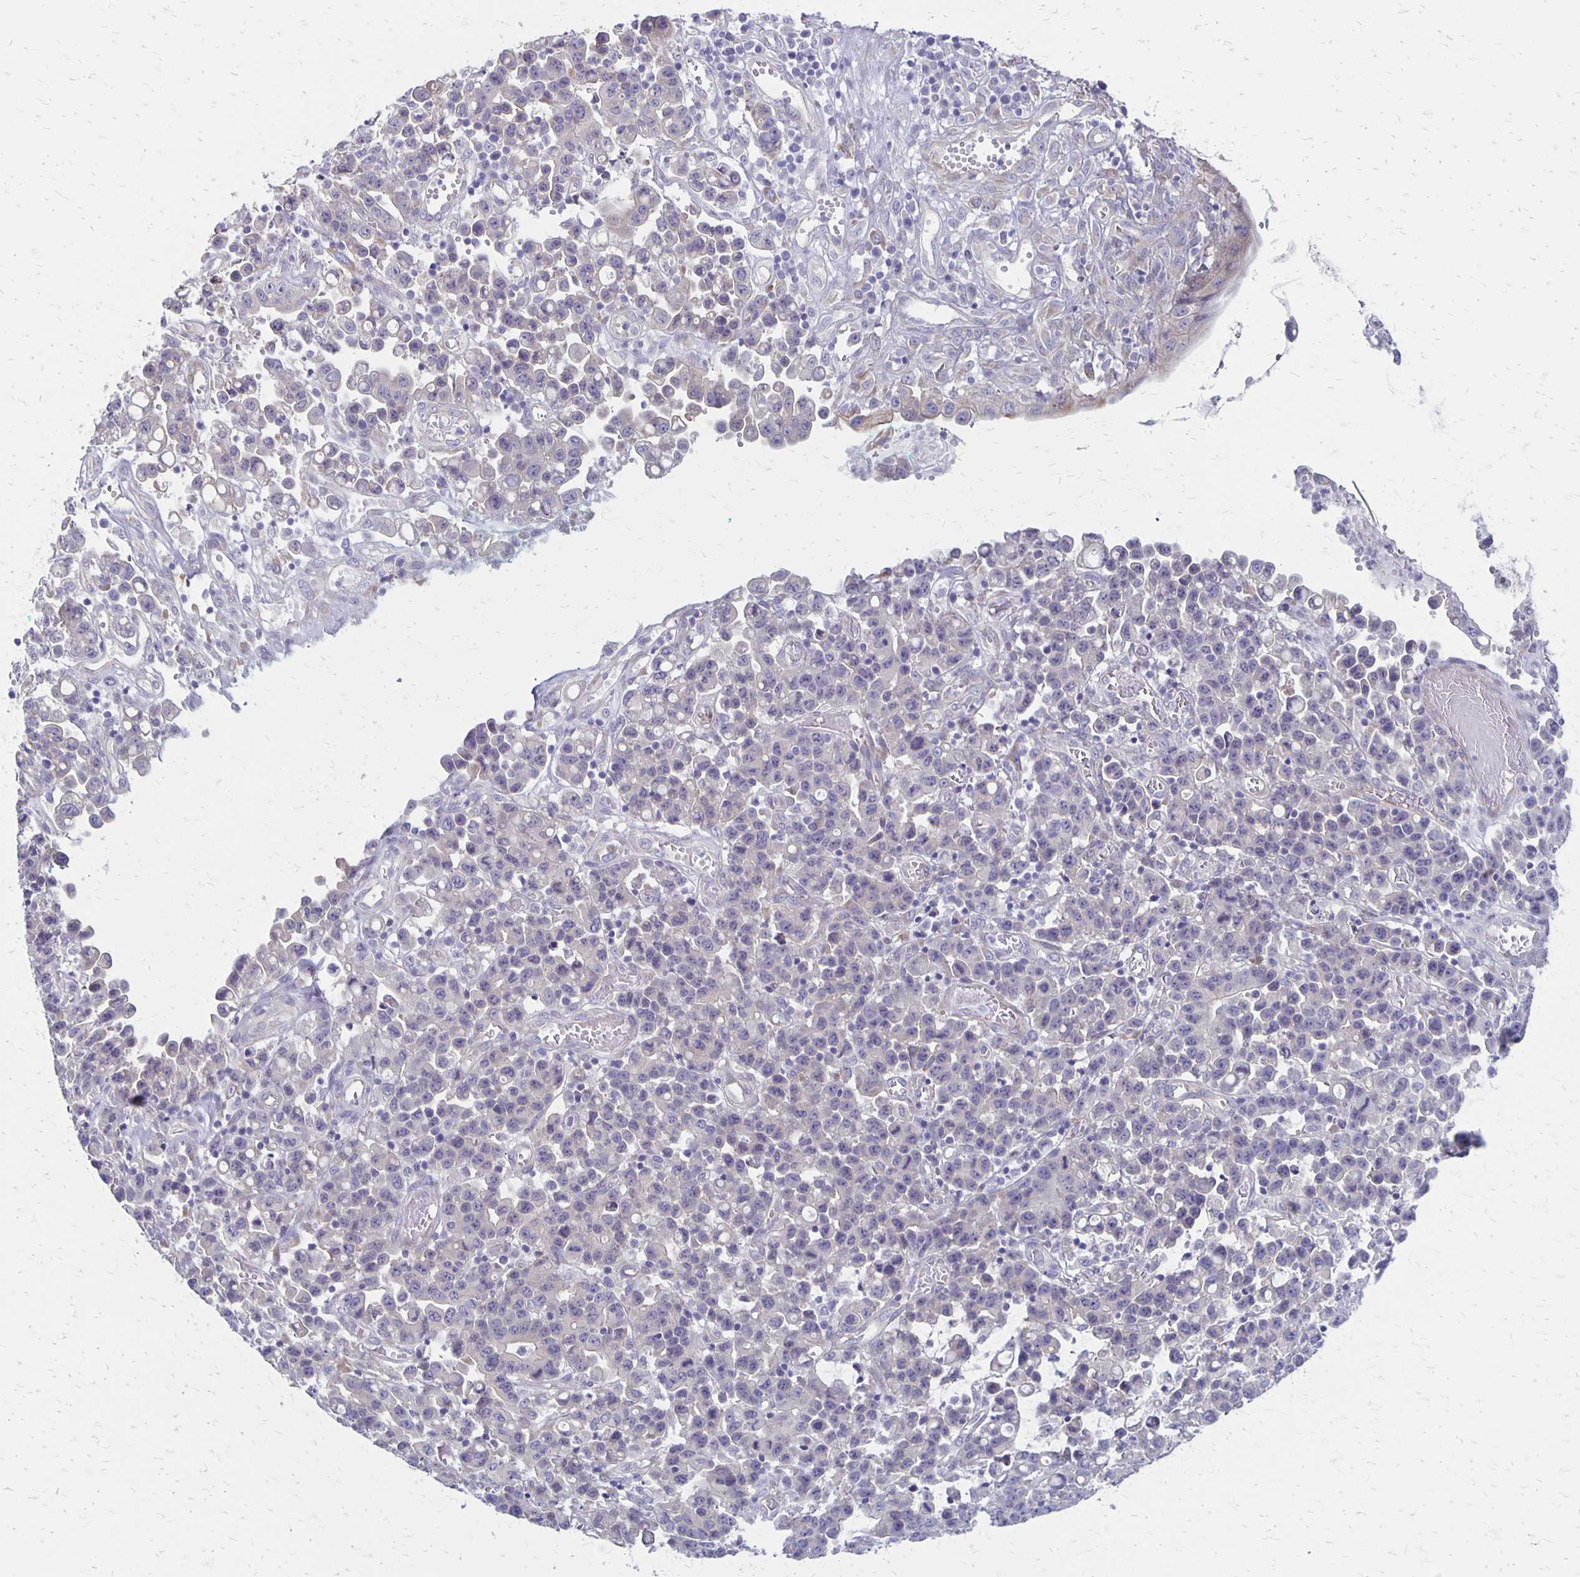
{"staining": {"intensity": "negative", "quantity": "none", "location": "none"}, "tissue": "stomach cancer", "cell_type": "Tumor cells", "image_type": "cancer", "snomed": [{"axis": "morphology", "description": "Adenocarcinoma, NOS"}, {"axis": "topography", "description": "Stomach, upper"}], "caption": "Immunohistochemistry of adenocarcinoma (stomach) demonstrates no expression in tumor cells. (DAB IHC with hematoxylin counter stain).", "gene": "HOMER1", "patient": {"sex": "male", "age": 69}}